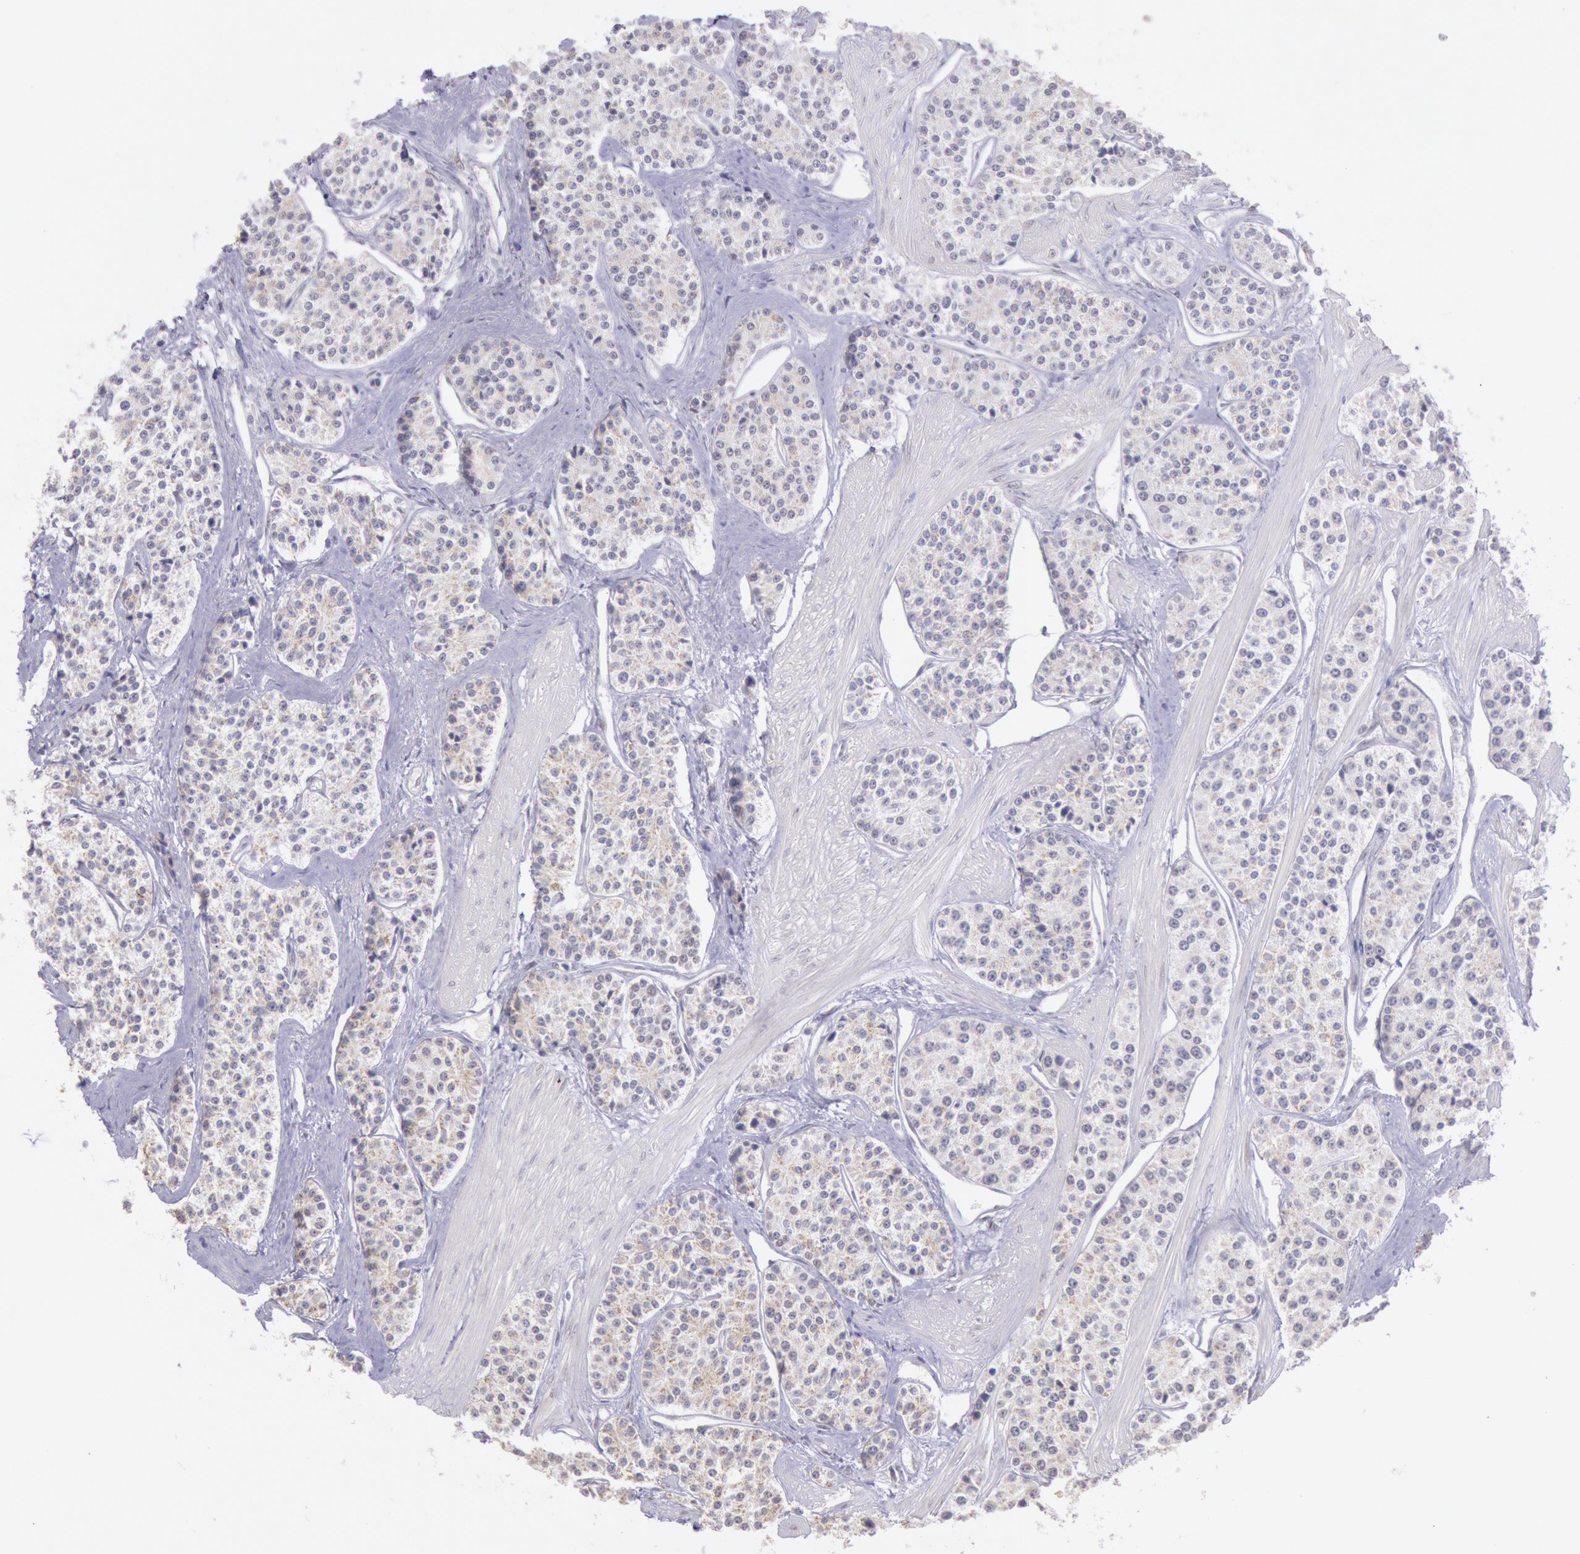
{"staining": {"intensity": "weak", "quantity": "25%-75%", "location": "cytoplasmic/membranous"}, "tissue": "carcinoid", "cell_type": "Tumor cells", "image_type": "cancer", "snomed": [{"axis": "morphology", "description": "Carcinoid, malignant, NOS"}, {"axis": "topography", "description": "Stomach"}], "caption": "Weak cytoplasmic/membranous expression for a protein is present in approximately 25%-75% of tumor cells of carcinoid using immunohistochemistry (IHC).", "gene": "FRMD6", "patient": {"sex": "female", "age": 76}}